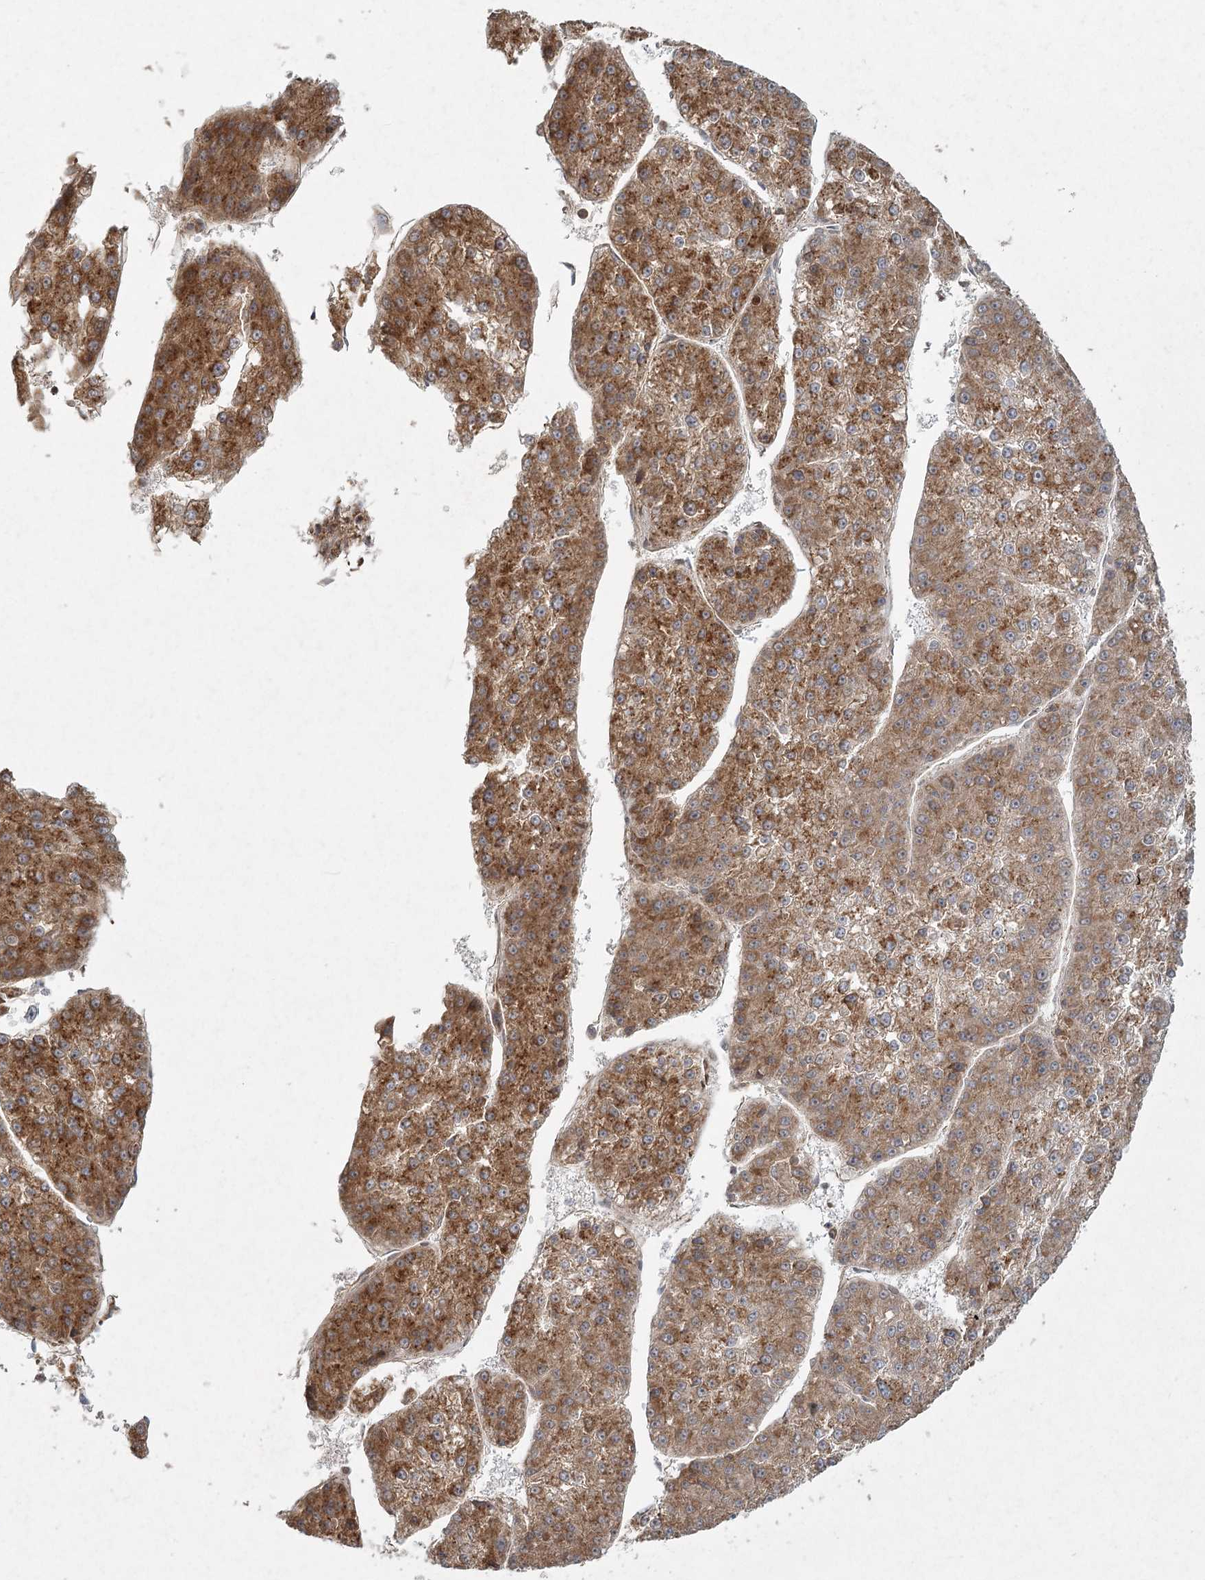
{"staining": {"intensity": "moderate", "quantity": ">75%", "location": "cytoplasmic/membranous"}, "tissue": "liver cancer", "cell_type": "Tumor cells", "image_type": "cancer", "snomed": [{"axis": "morphology", "description": "Carcinoma, Hepatocellular, NOS"}, {"axis": "topography", "description": "Liver"}], "caption": "Immunohistochemical staining of liver cancer (hepatocellular carcinoma) exhibits medium levels of moderate cytoplasmic/membranous protein positivity in approximately >75% of tumor cells.", "gene": "LACTB", "patient": {"sex": "female", "age": 73}}